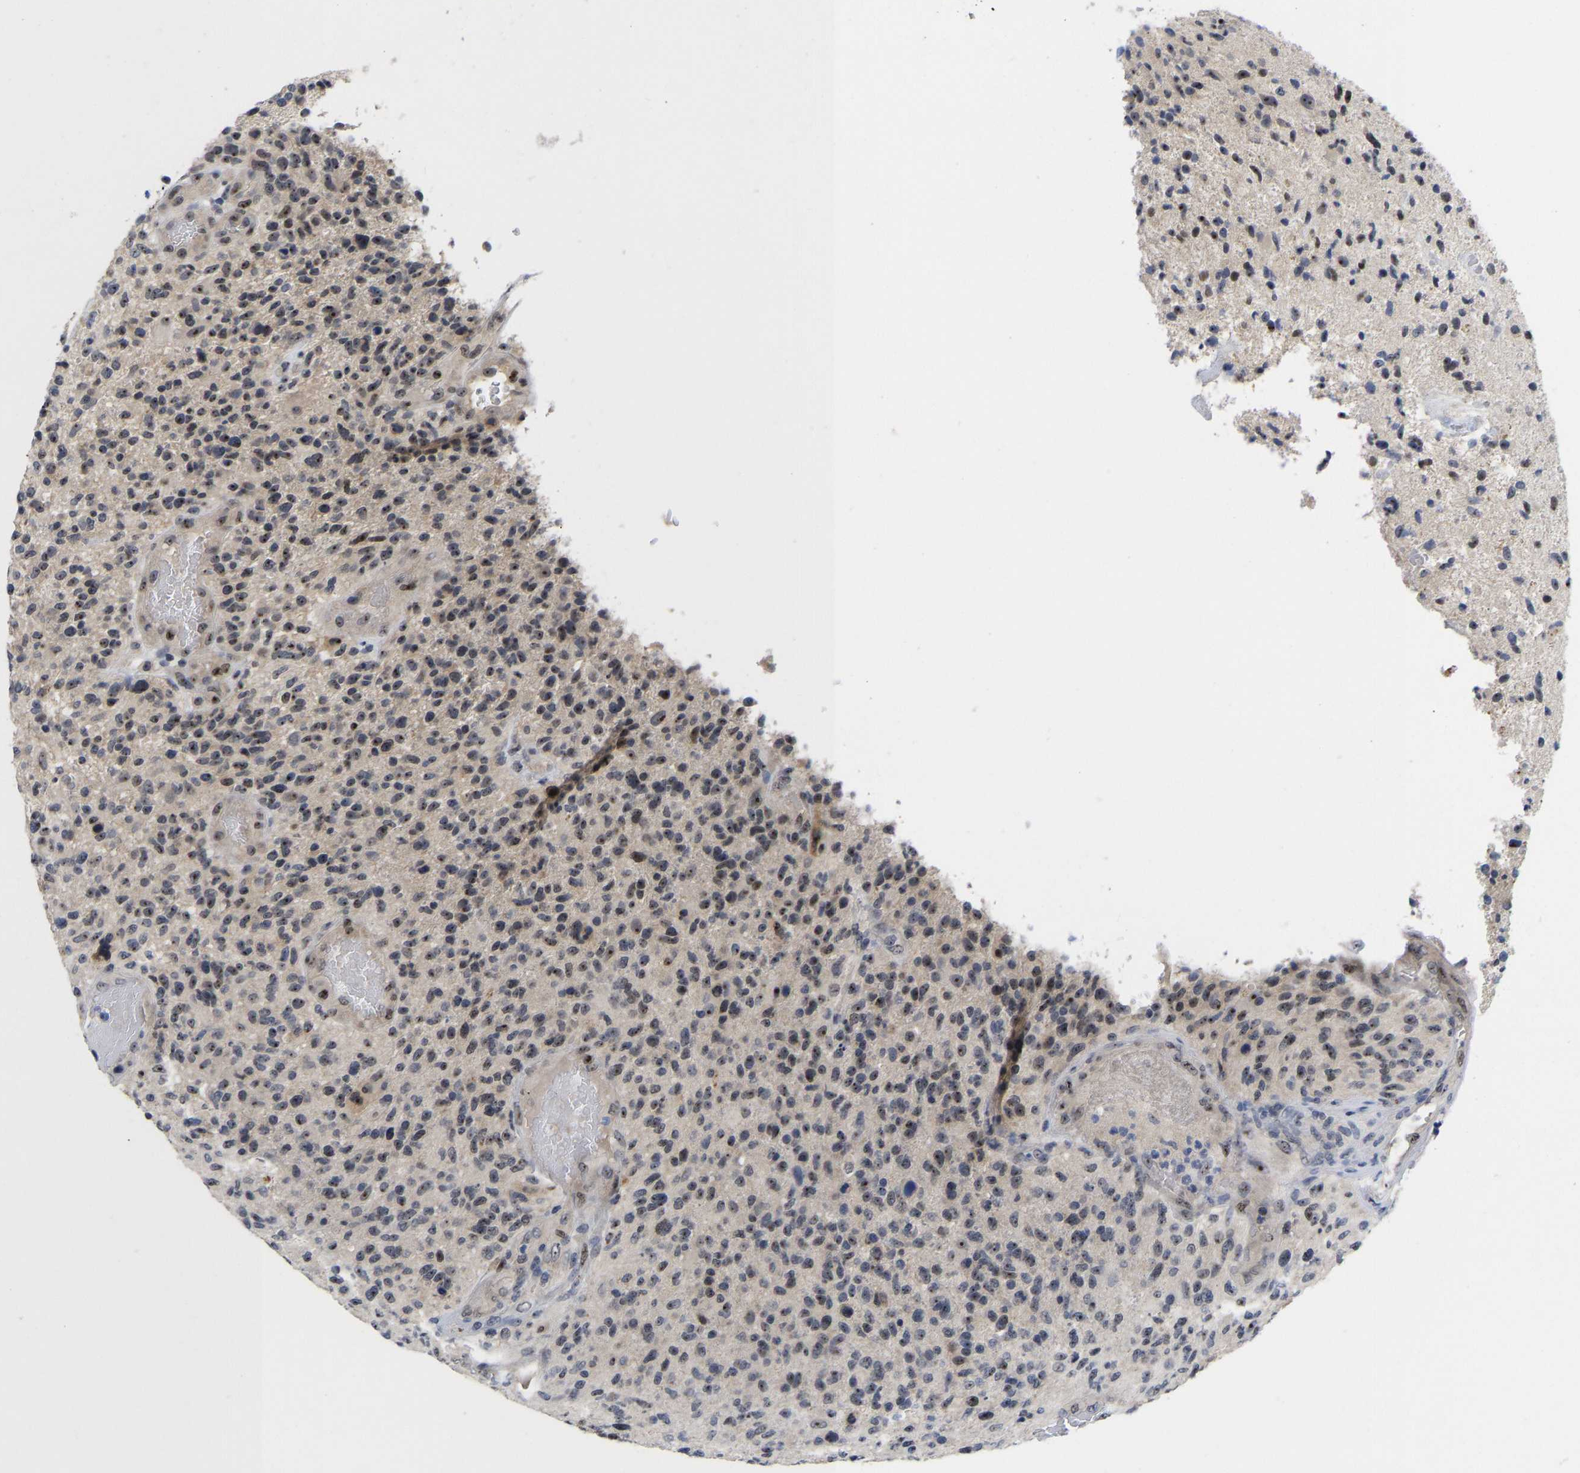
{"staining": {"intensity": "weak", "quantity": "25%-75%", "location": "nuclear"}, "tissue": "glioma", "cell_type": "Tumor cells", "image_type": "cancer", "snomed": [{"axis": "morphology", "description": "Glioma, malignant, High grade"}, {"axis": "topography", "description": "Brain"}], "caption": "Approximately 25%-75% of tumor cells in glioma display weak nuclear protein positivity as visualized by brown immunohistochemical staining.", "gene": "NLE1", "patient": {"sex": "male", "age": 72}}